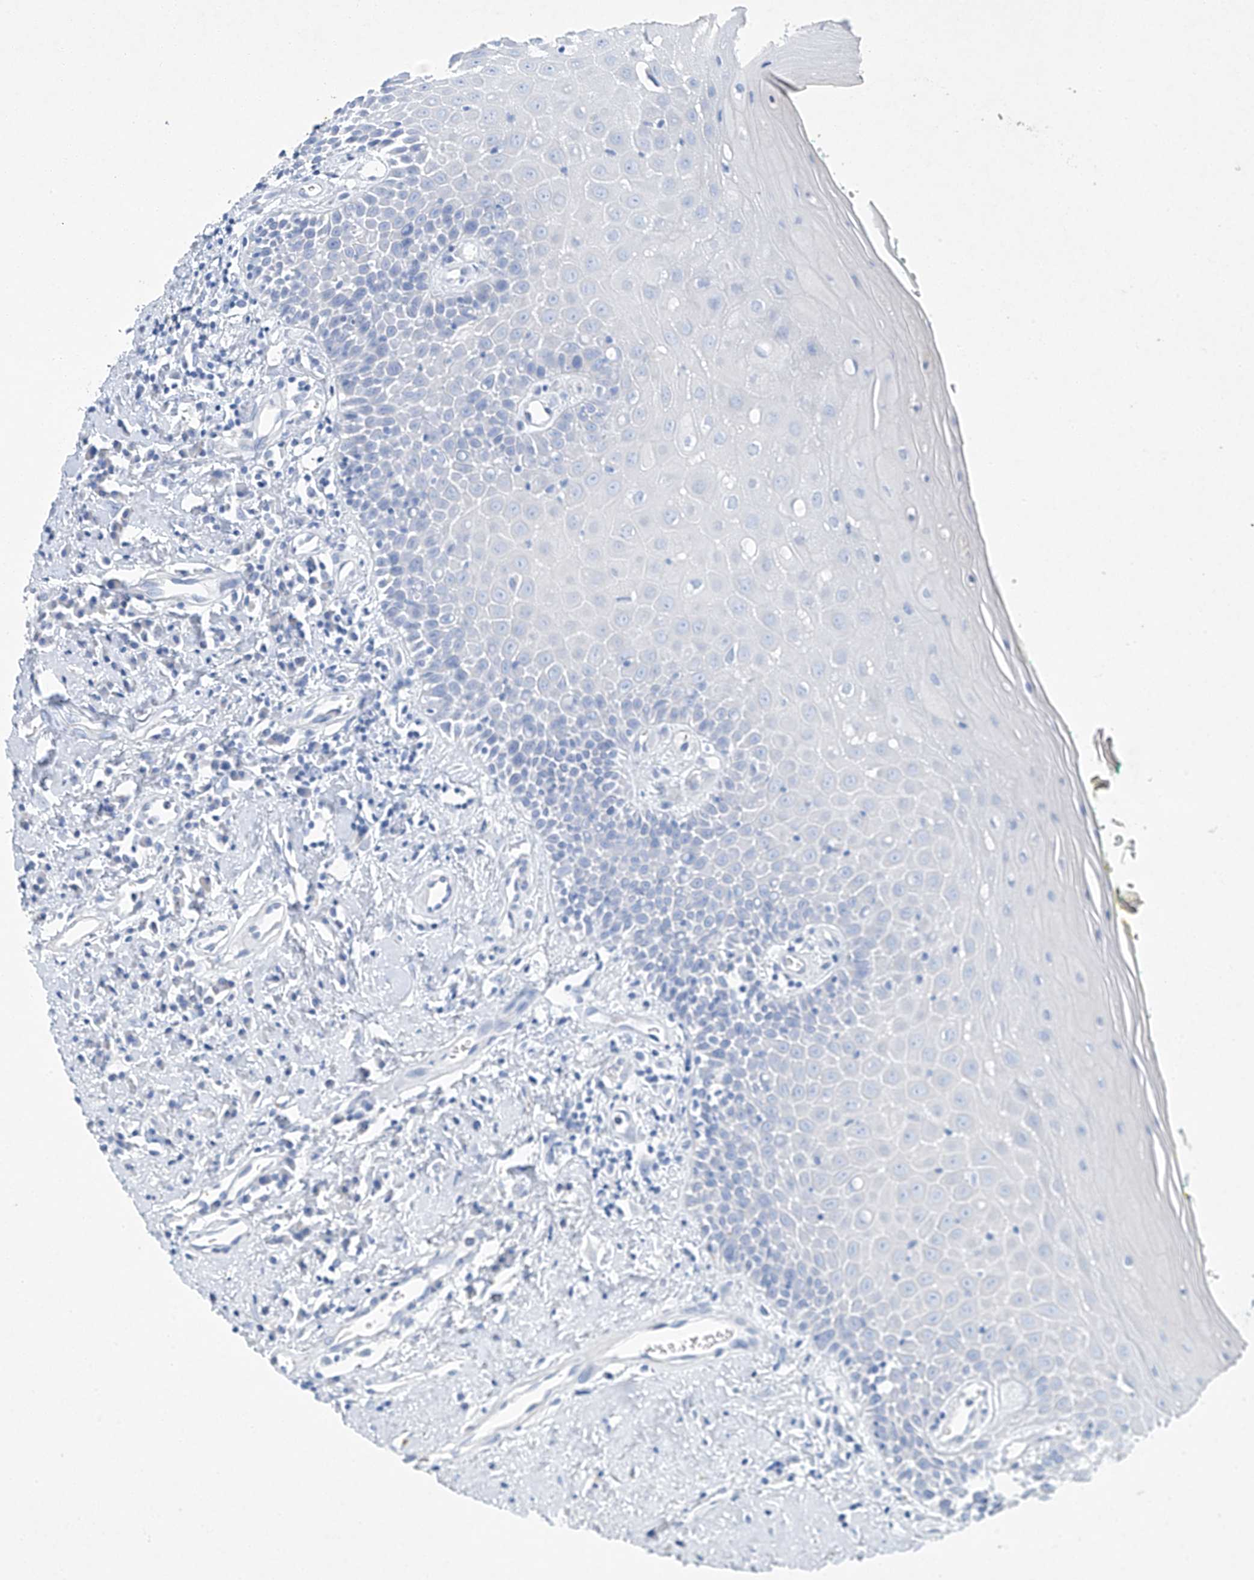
{"staining": {"intensity": "negative", "quantity": "none", "location": "none"}, "tissue": "oral mucosa", "cell_type": "Squamous epithelial cells", "image_type": "normal", "snomed": [{"axis": "morphology", "description": "Normal tissue, NOS"}, {"axis": "morphology", "description": "Squamous cell carcinoma, NOS"}, {"axis": "topography", "description": "Oral tissue"}, {"axis": "topography", "description": "Head-Neck"}], "caption": "This is a image of immunohistochemistry staining of benign oral mucosa, which shows no expression in squamous epithelial cells.", "gene": "C1orf87", "patient": {"sex": "female", "age": 70}}